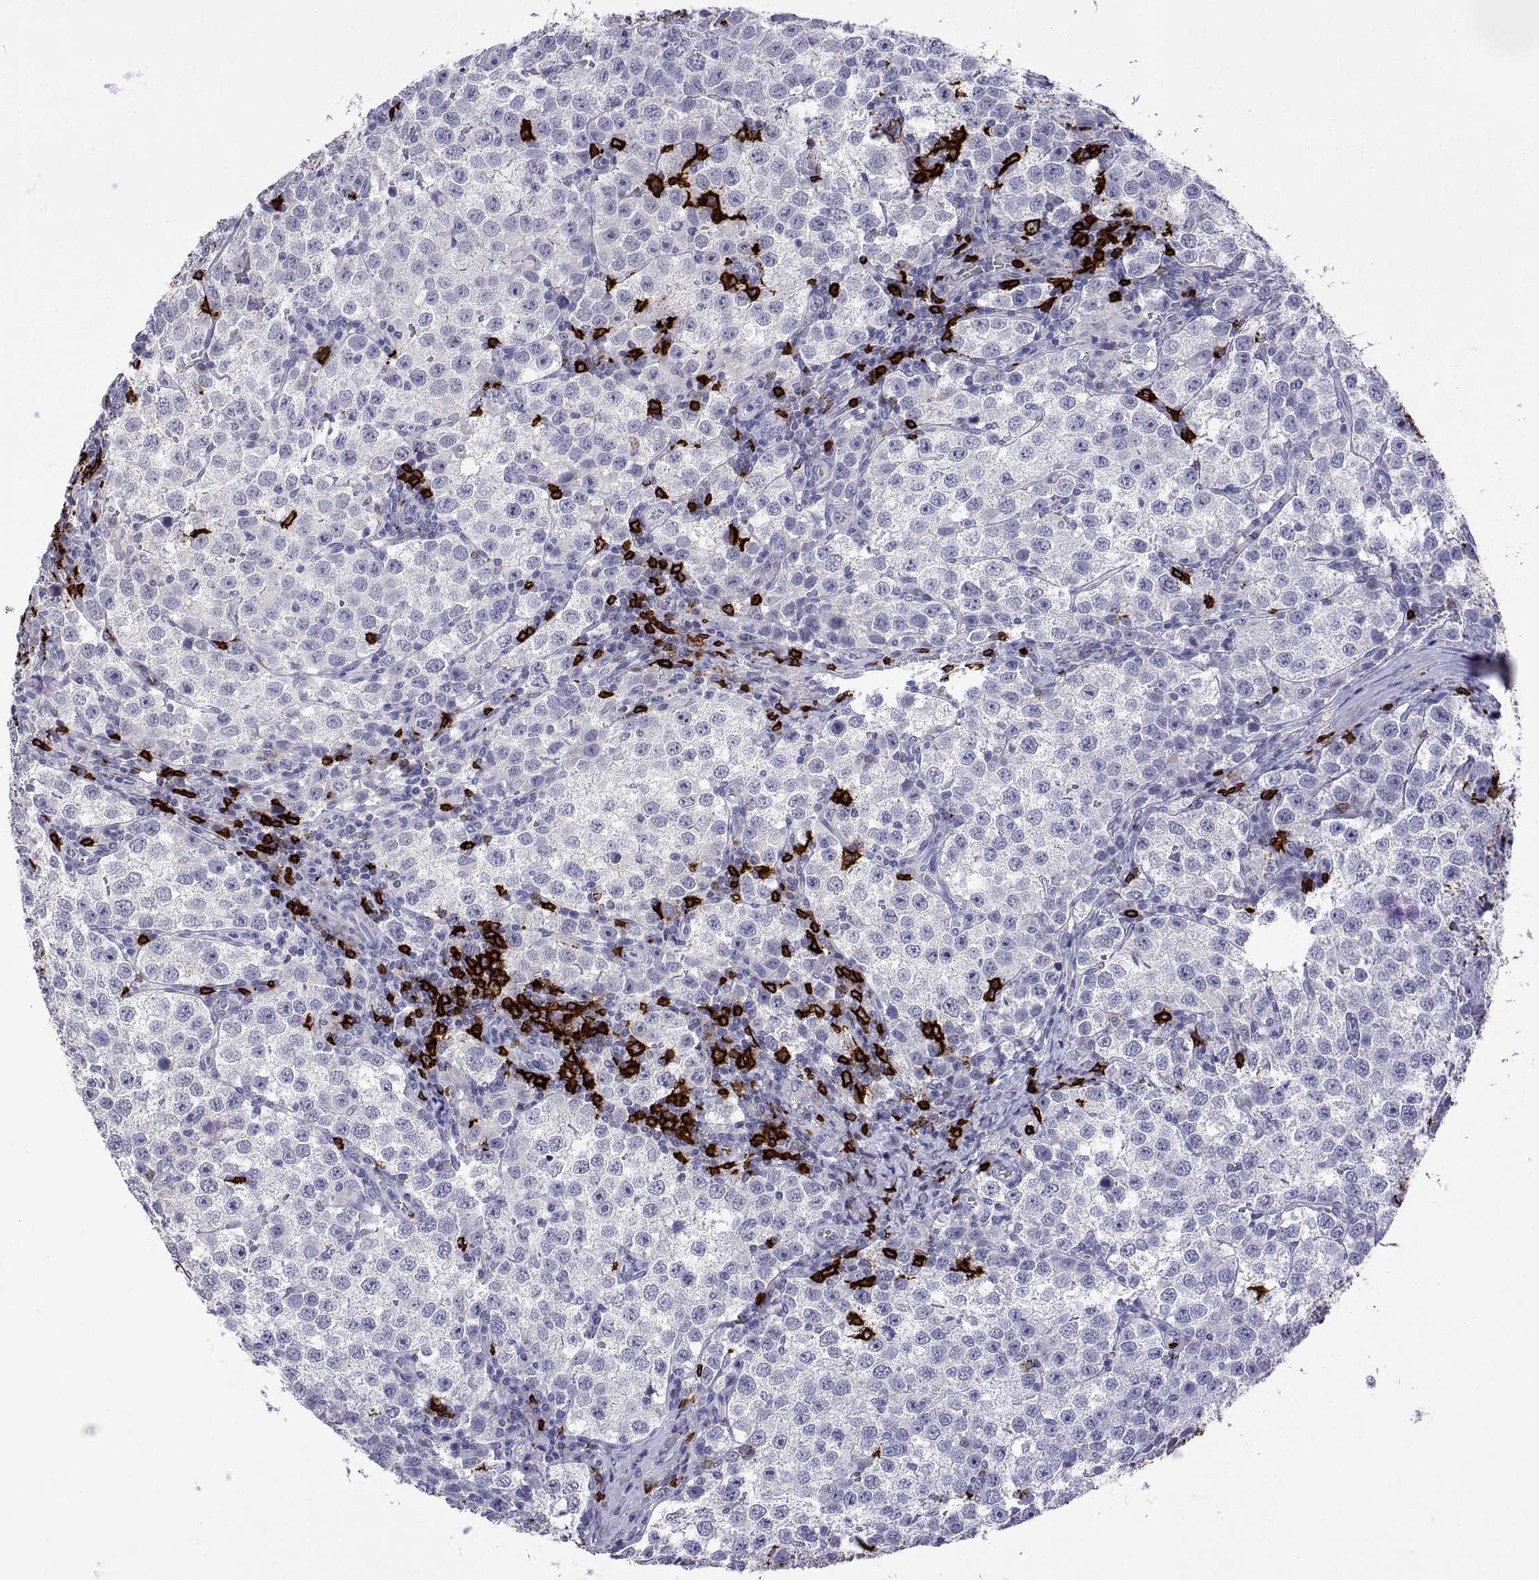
{"staining": {"intensity": "negative", "quantity": "none", "location": "none"}, "tissue": "testis cancer", "cell_type": "Tumor cells", "image_type": "cancer", "snomed": [{"axis": "morphology", "description": "Seminoma, NOS"}, {"axis": "topography", "description": "Testis"}], "caption": "An immunohistochemistry image of testis cancer is shown. There is no staining in tumor cells of testis cancer.", "gene": "MS4A1", "patient": {"sex": "male", "age": 37}}